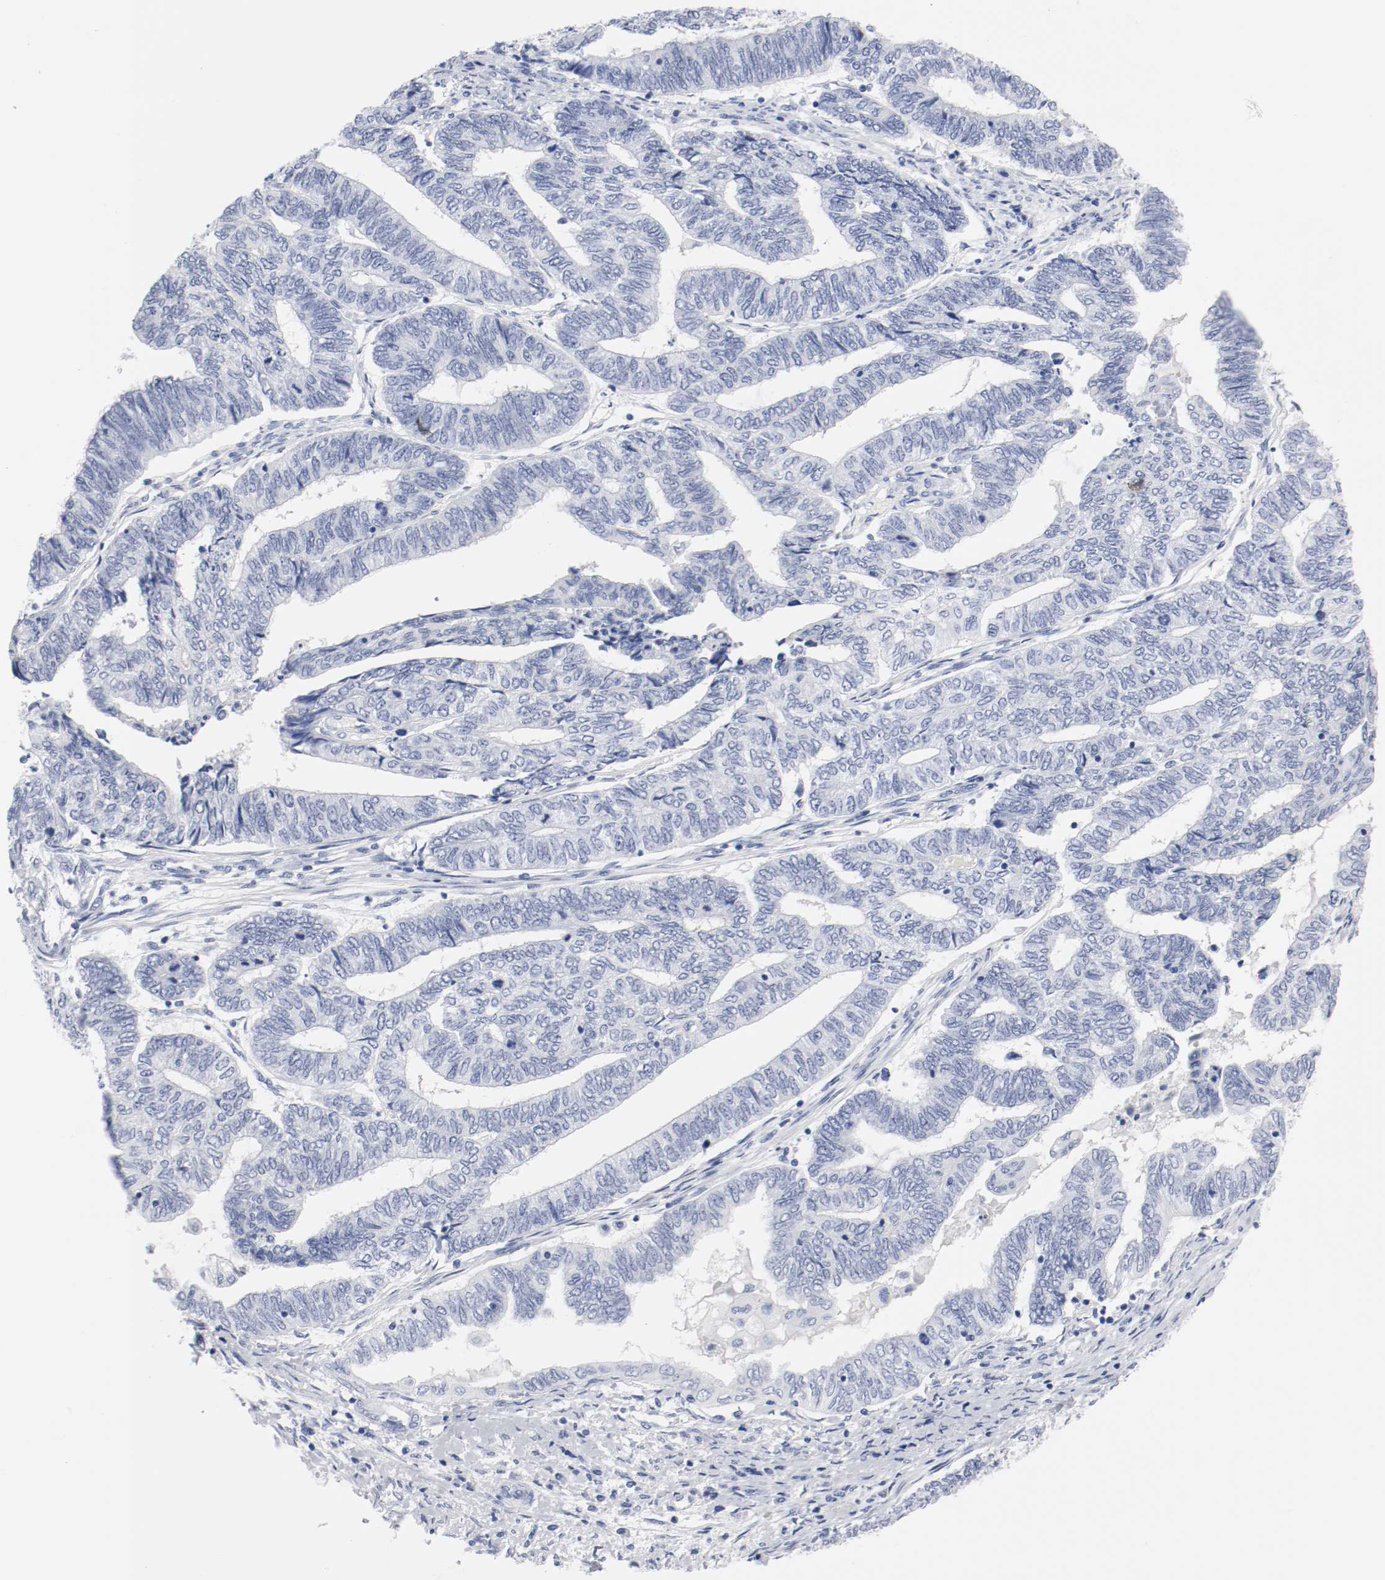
{"staining": {"intensity": "negative", "quantity": "none", "location": "none"}, "tissue": "endometrial cancer", "cell_type": "Tumor cells", "image_type": "cancer", "snomed": [{"axis": "morphology", "description": "Adenocarcinoma, NOS"}, {"axis": "topography", "description": "Uterus"}, {"axis": "topography", "description": "Endometrium"}], "caption": "This is a image of immunohistochemistry (IHC) staining of adenocarcinoma (endometrial), which shows no positivity in tumor cells.", "gene": "GAD1", "patient": {"sex": "female", "age": 70}}